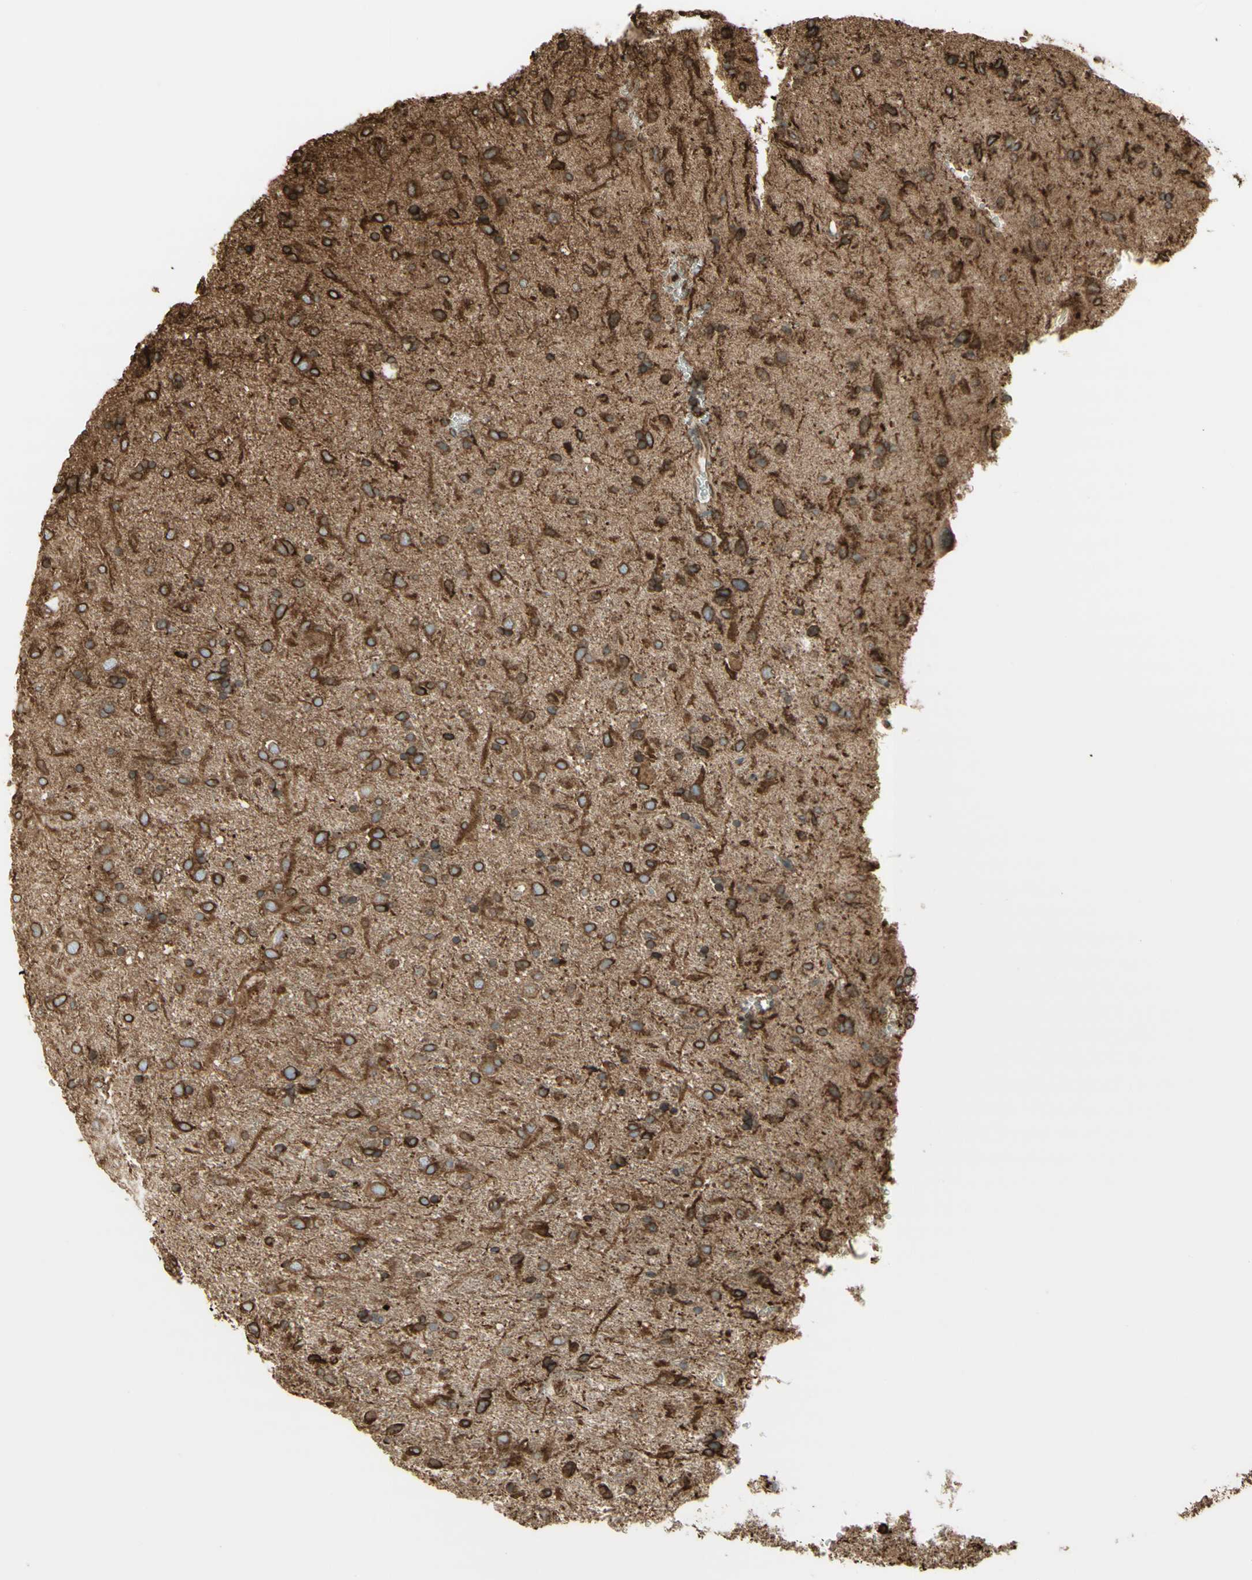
{"staining": {"intensity": "strong", "quantity": ">75%", "location": "cytoplasmic/membranous"}, "tissue": "glioma", "cell_type": "Tumor cells", "image_type": "cancer", "snomed": [{"axis": "morphology", "description": "Glioma, malignant, Low grade"}, {"axis": "topography", "description": "Brain"}], "caption": "Glioma stained for a protein (brown) reveals strong cytoplasmic/membranous positive staining in about >75% of tumor cells.", "gene": "CANX", "patient": {"sex": "male", "age": 77}}